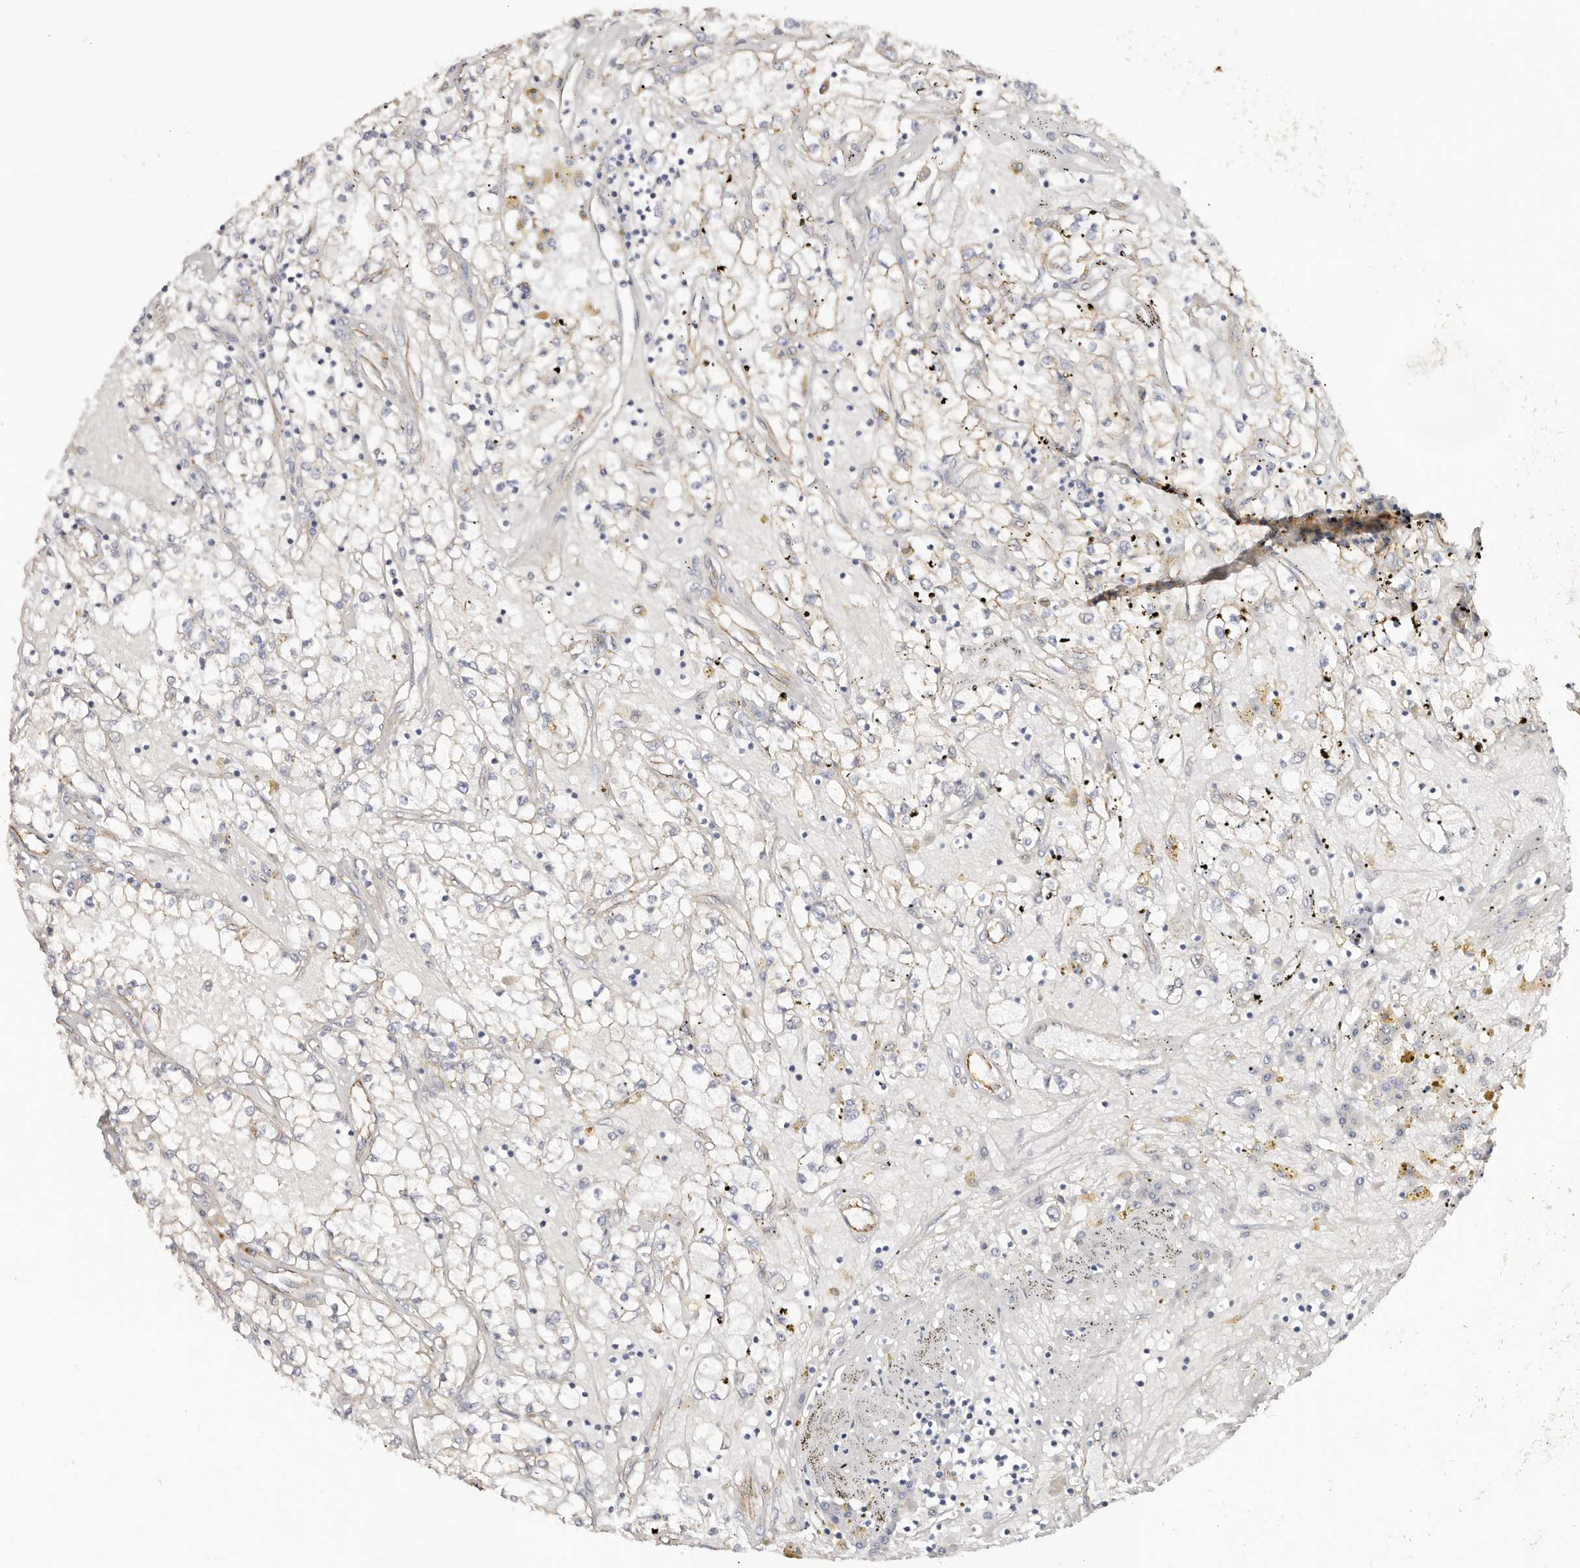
{"staining": {"intensity": "negative", "quantity": "none", "location": "none"}, "tissue": "renal cancer", "cell_type": "Tumor cells", "image_type": "cancer", "snomed": [{"axis": "morphology", "description": "Adenocarcinoma, NOS"}, {"axis": "topography", "description": "Kidney"}], "caption": "This is a image of immunohistochemistry staining of renal cancer (adenocarcinoma), which shows no positivity in tumor cells.", "gene": "CTNNB1", "patient": {"sex": "male", "age": 56}}